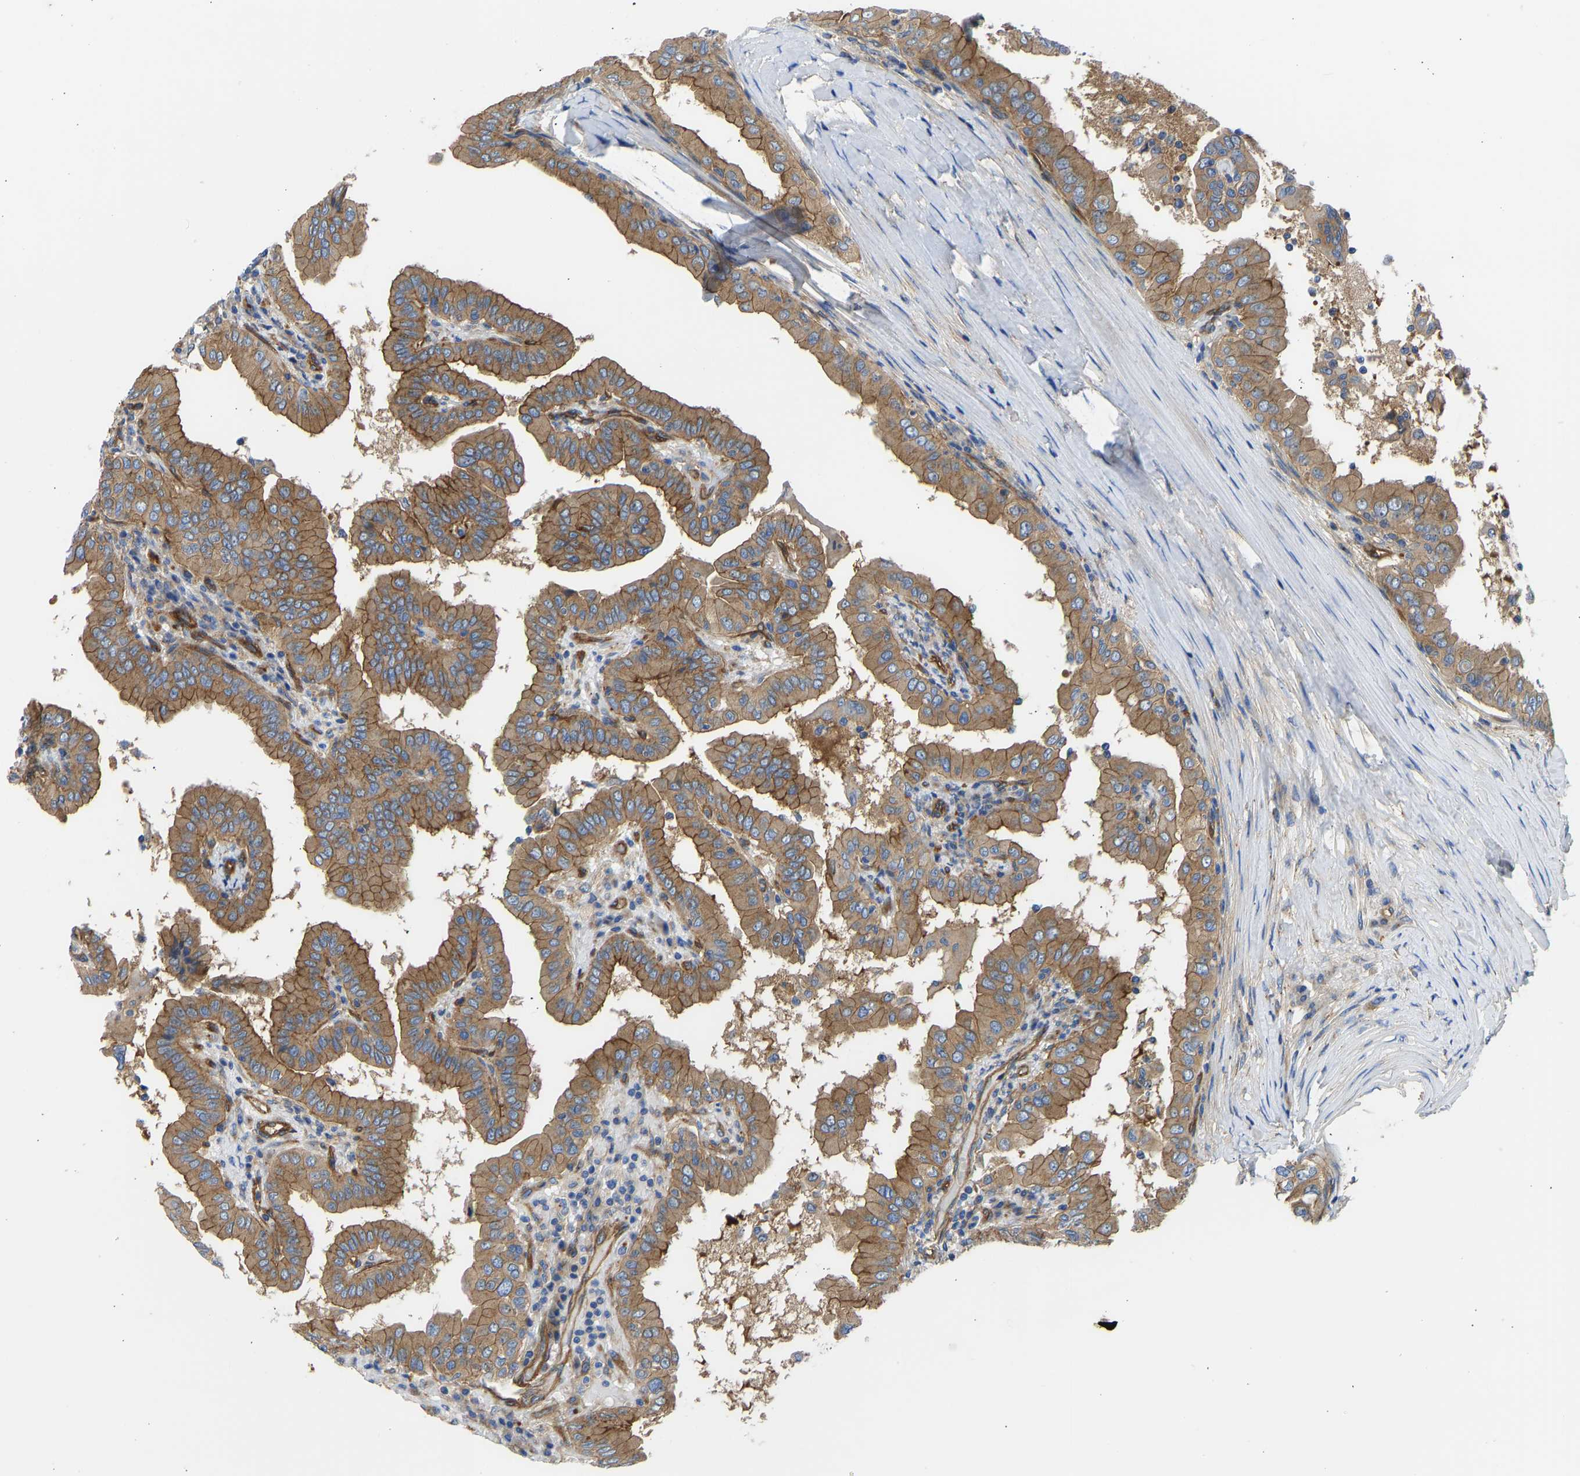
{"staining": {"intensity": "moderate", "quantity": ">75%", "location": "cytoplasmic/membranous"}, "tissue": "thyroid cancer", "cell_type": "Tumor cells", "image_type": "cancer", "snomed": [{"axis": "morphology", "description": "Papillary adenocarcinoma, NOS"}, {"axis": "topography", "description": "Thyroid gland"}], "caption": "A histopathology image of thyroid papillary adenocarcinoma stained for a protein exhibits moderate cytoplasmic/membranous brown staining in tumor cells.", "gene": "MYO1C", "patient": {"sex": "male", "age": 33}}